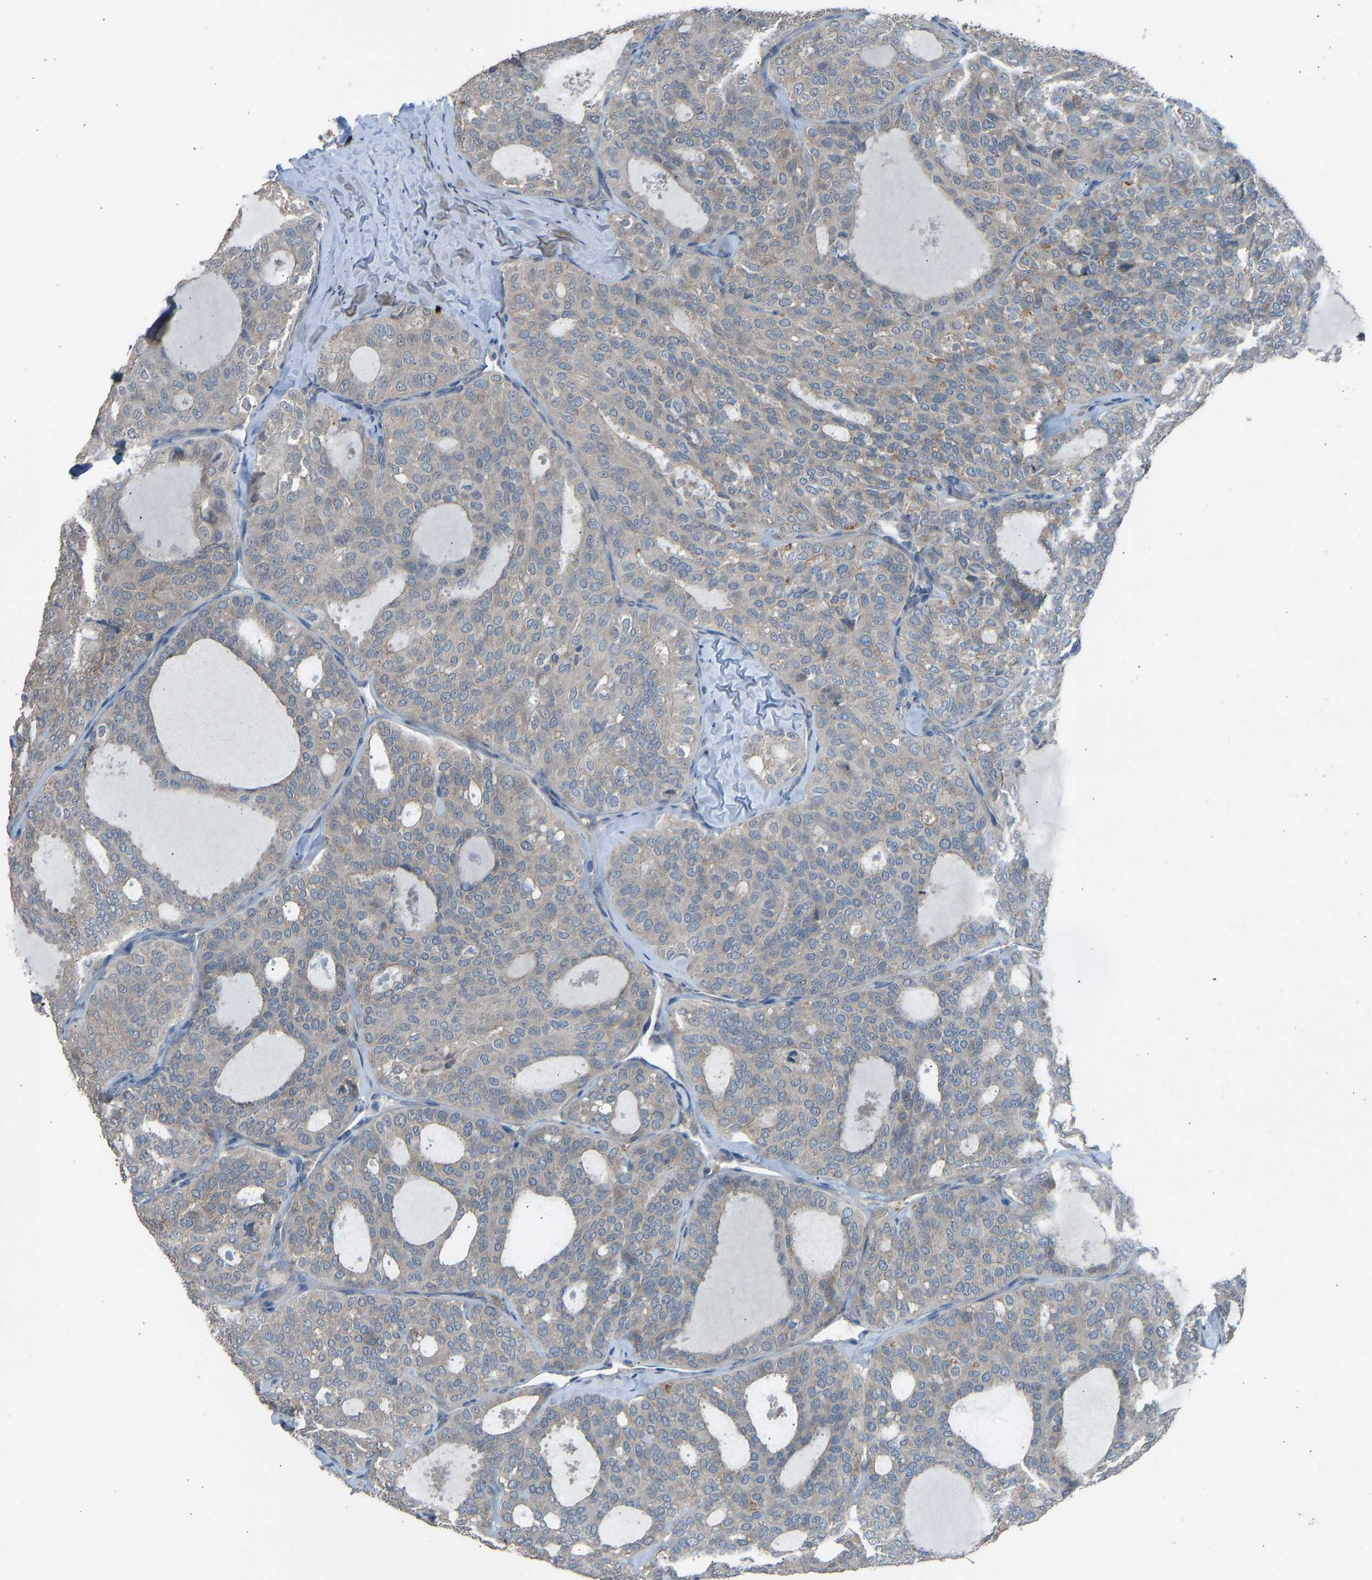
{"staining": {"intensity": "weak", "quantity": "<25%", "location": "cytoplasmic/membranous"}, "tissue": "thyroid cancer", "cell_type": "Tumor cells", "image_type": "cancer", "snomed": [{"axis": "morphology", "description": "Follicular adenoma carcinoma, NOS"}, {"axis": "topography", "description": "Thyroid gland"}], "caption": "Human follicular adenoma carcinoma (thyroid) stained for a protein using immunohistochemistry (IHC) displays no staining in tumor cells.", "gene": "SLC43A1", "patient": {"sex": "male", "age": 75}}